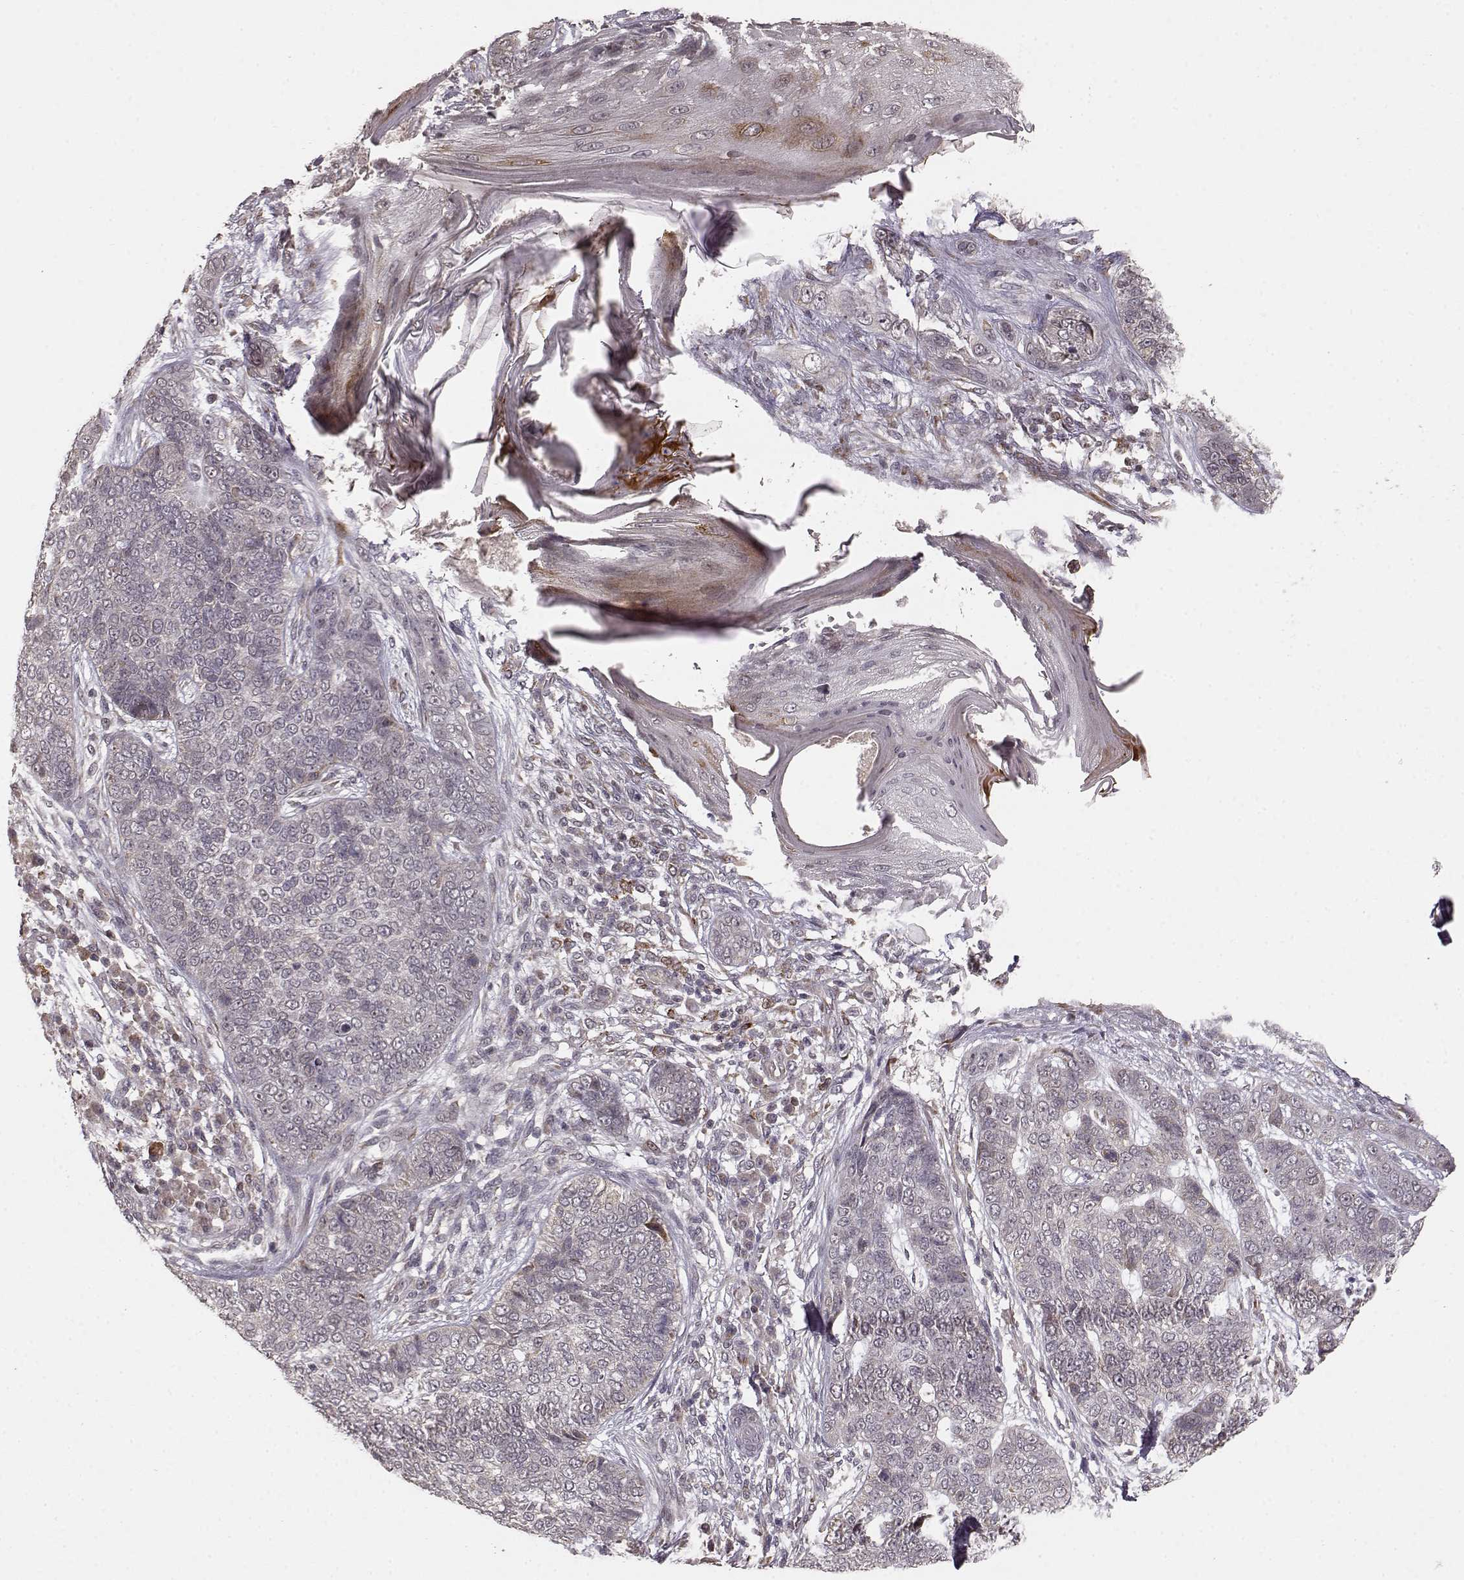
{"staining": {"intensity": "negative", "quantity": "none", "location": "none"}, "tissue": "skin cancer", "cell_type": "Tumor cells", "image_type": "cancer", "snomed": [{"axis": "morphology", "description": "Basal cell carcinoma"}, {"axis": "topography", "description": "Skin"}], "caption": "Histopathology image shows no significant protein positivity in tumor cells of skin cancer (basal cell carcinoma).", "gene": "ELOVL5", "patient": {"sex": "female", "age": 69}}